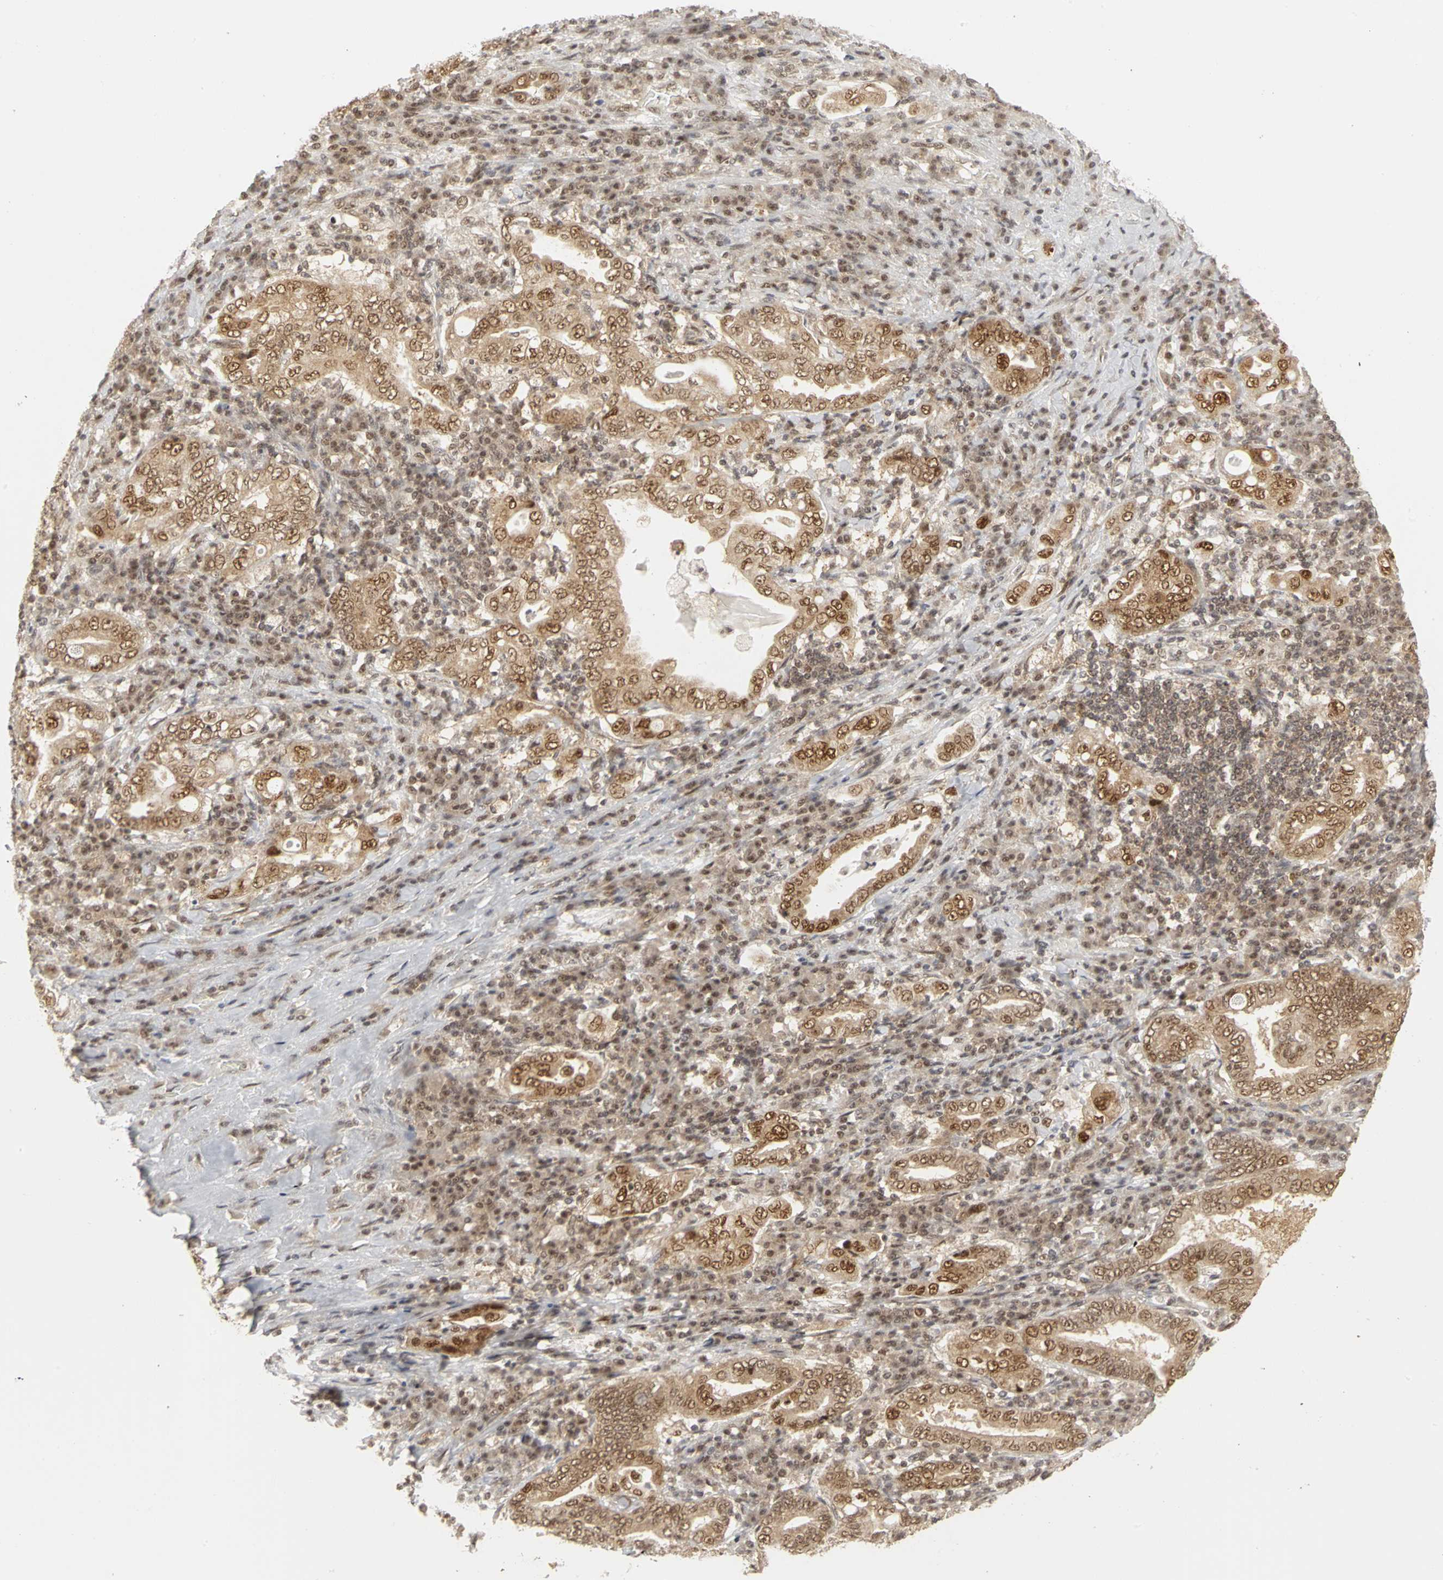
{"staining": {"intensity": "moderate", "quantity": ">75%", "location": "cytoplasmic/membranous,nuclear"}, "tissue": "stomach cancer", "cell_type": "Tumor cells", "image_type": "cancer", "snomed": [{"axis": "morphology", "description": "Normal tissue, NOS"}, {"axis": "morphology", "description": "Adenocarcinoma, NOS"}, {"axis": "topography", "description": "Esophagus"}, {"axis": "topography", "description": "Stomach, upper"}, {"axis": "topography", "description": "Peripheral nerve tissue"}], "caption": "Immunohistochemistry (IHC) (DAB) staining of stomach cancer demonstrates moderate cytoplasmic/membranous and nuclear protein expression in approximately >75% of tumor cells. The protein of interest is shown in brown color, while the nuclei are stained blue.", "gene": "CSNK2B", "patient": {"sex": "male", "age": 62}}